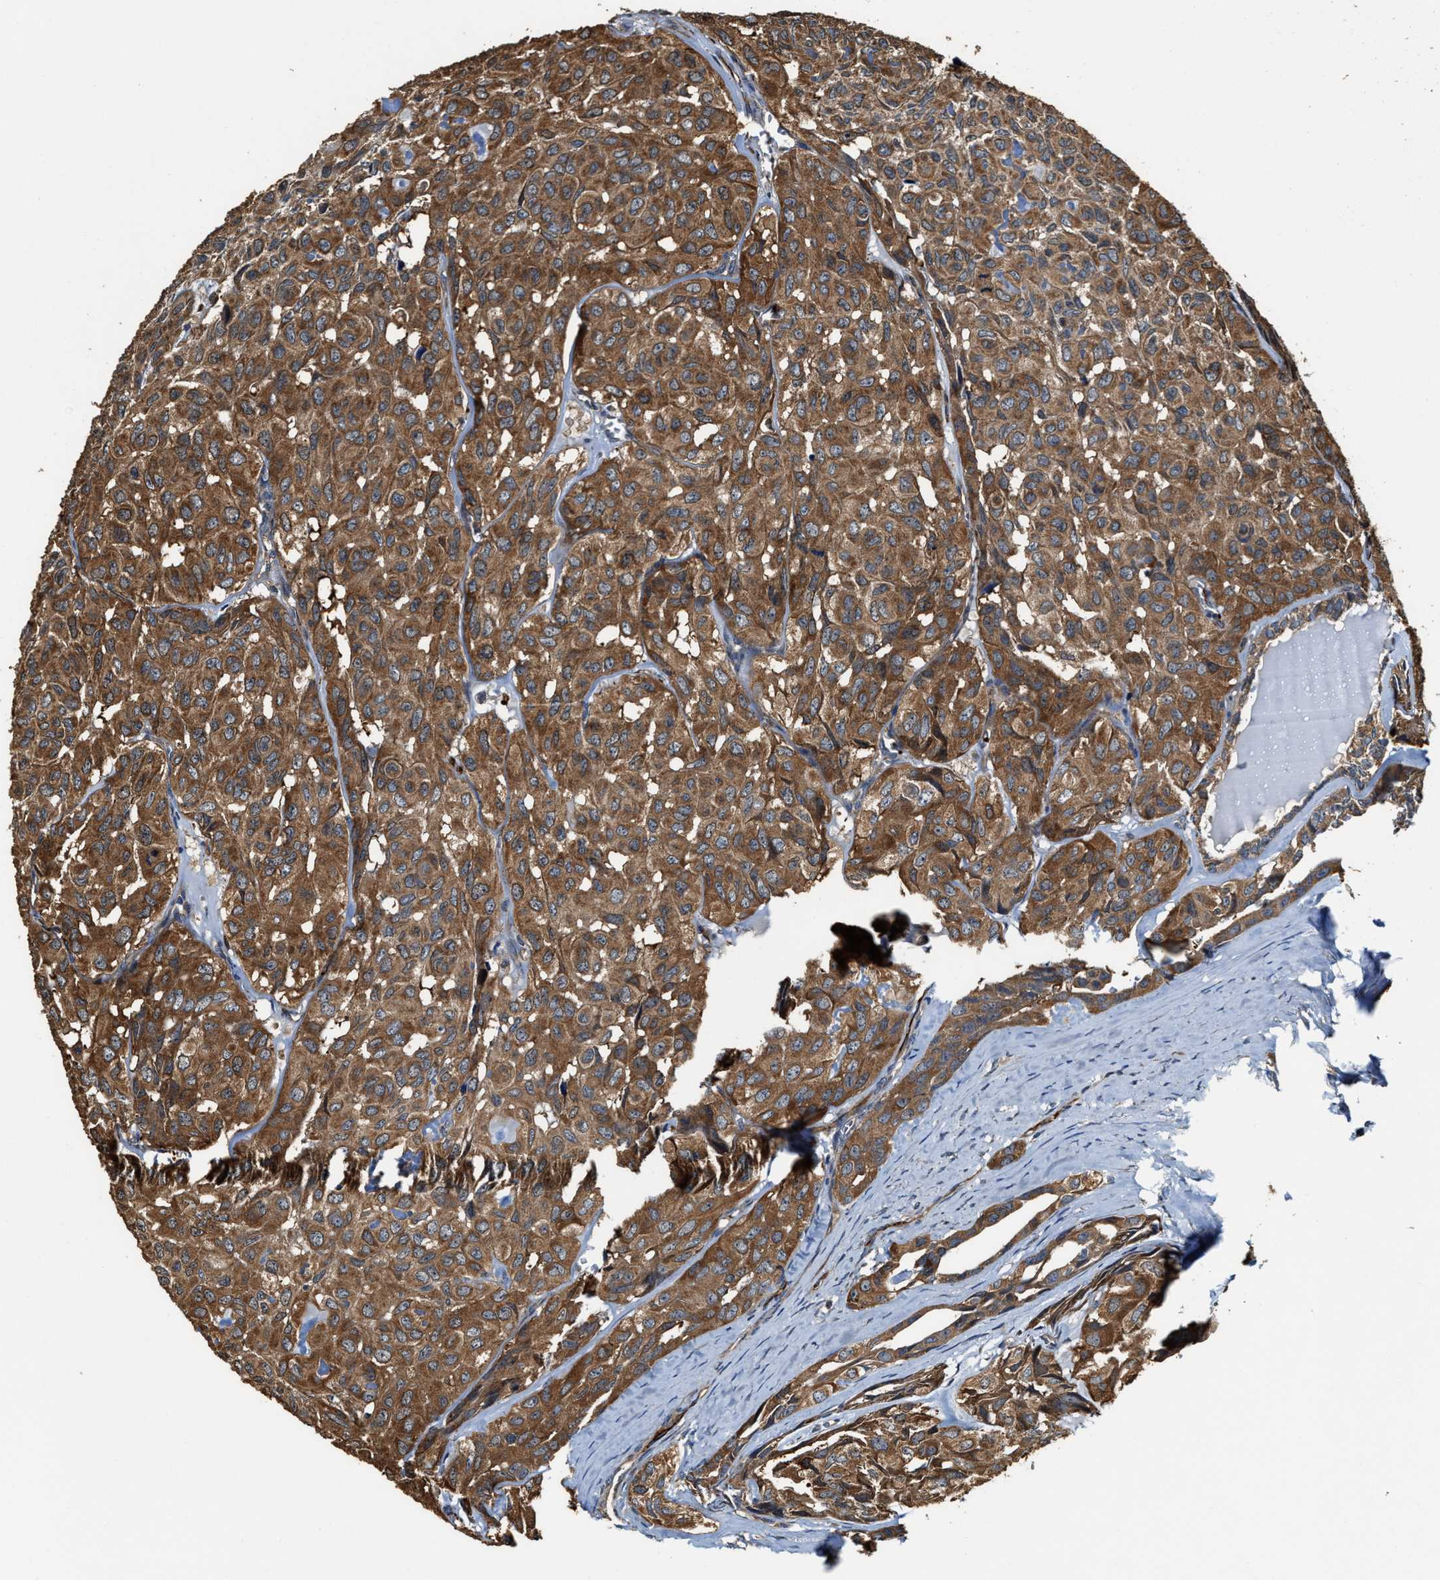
{"staining": {"intensity": "strong", "quantity": ">75%", "location": "cytoplasmic/membranous"}, "tissue": "head and neck cancer", "cell_type": "Tumor cells", "image_type": "cancer", "snomed": [{"axis": "morphology", "description": "Adenocarcinoma, NOS"}, {"axis": "topography", "description": "Salivary gland, NOS"}, {"axis": "topography", "description": "Head-Neck"}], "caption": "Immunohistochemistry staining of head and neck cancer (adenocarcinoma), which displays high levels of strong cytoplasmic/membranous staining in about >75% of tumor cells indicating strong cytoplasmic/membranous protein positivity. The staining was performed using DAB (brown) for protein detection and nuclei were counterstained in hematoxylin (blue).", "gene": "GFRA3", "patient": {"sex": "female", "age": 76}}